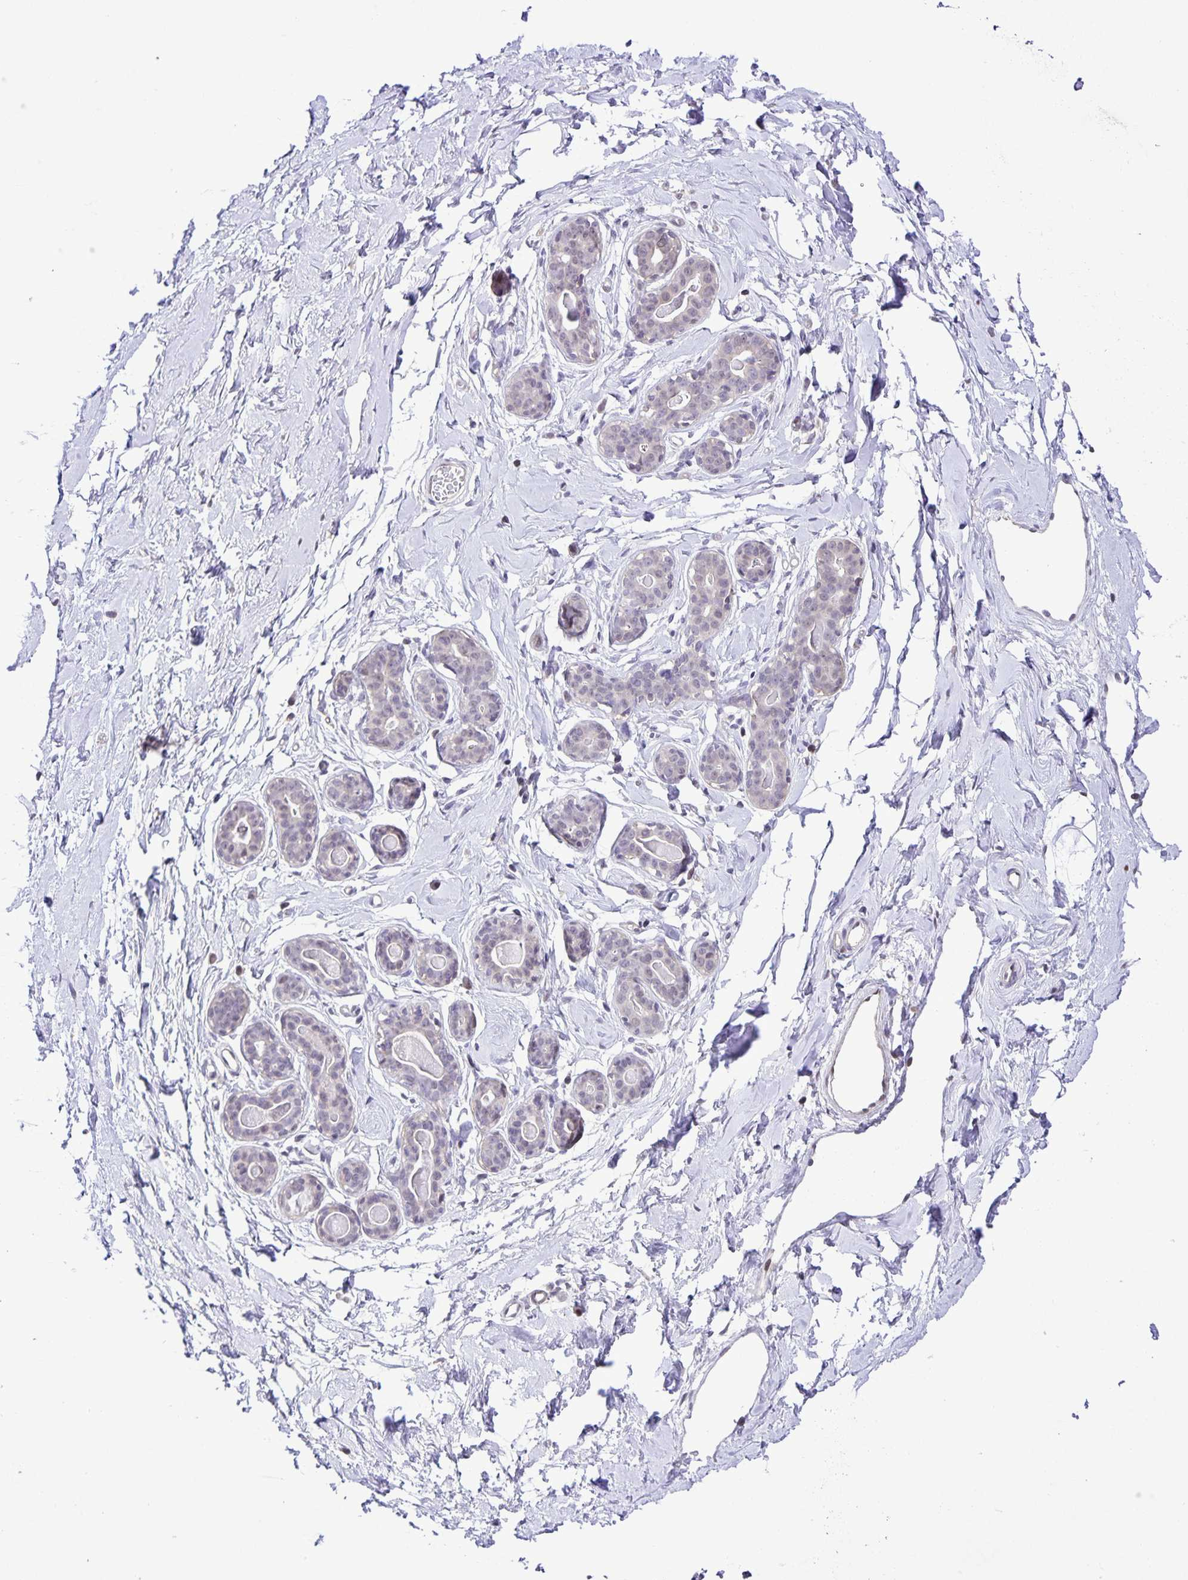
{"staining": {"intensity": "negative", "quantity": "none", "location": "none"}, "tissue": "breast", "cell_type": "Adipocytes", "image_type": "normal", "snomed": [{"axis": "morphology", "description": "Normal tissue, NOS"}, {"axis": "topography", "description": "Breast"}], "caption": "Immunohistochemistry photomicrograph of benign breast: breast stained with DAB (3,3'-diaminobenzidine) reveals no significant protein staining in adipocytes.", "gene": "ONECUT2", "patient": {"sex": "female", "age": 45}}